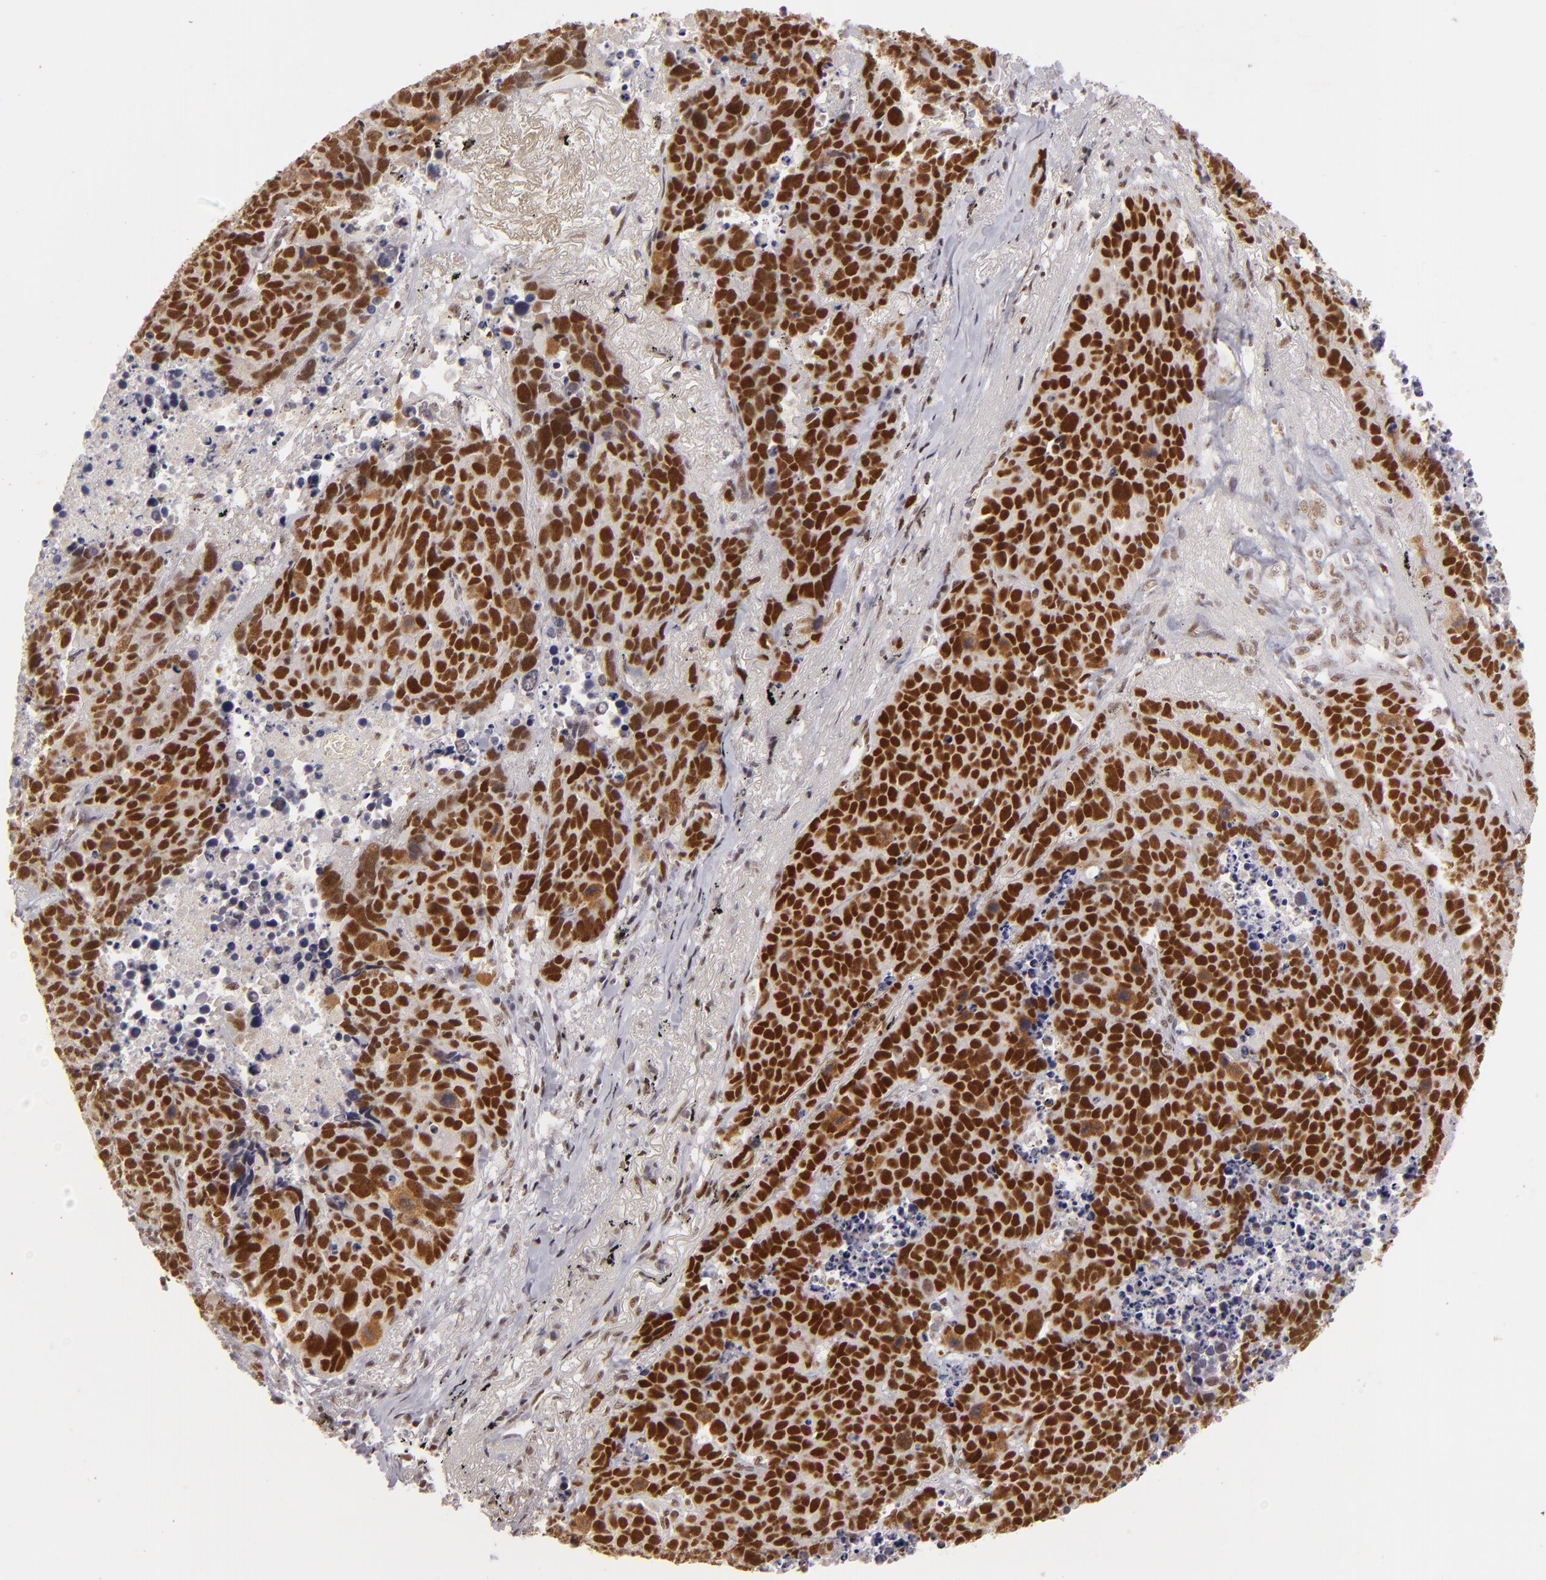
{"staining": {"intensity": "strong", "quantity": ">75%", "location": "nuclear"}, "tissue": "lung cancer", "cell_type": "Tumor cells", "image_type": "cancer", "snomed": [{"axis": "morphology", "description": "Carcinoid, malignant, NOS"}, {"axis": "topography", "description": "Lung"}], "caption": "Protein expression analysis of human lung cancer (malignant carcinoid) reveals strong nuclear staining in approximately >75% of tumor cells.", "gene": "DAXX", "patient": {"sex": "male", "age": 60}}